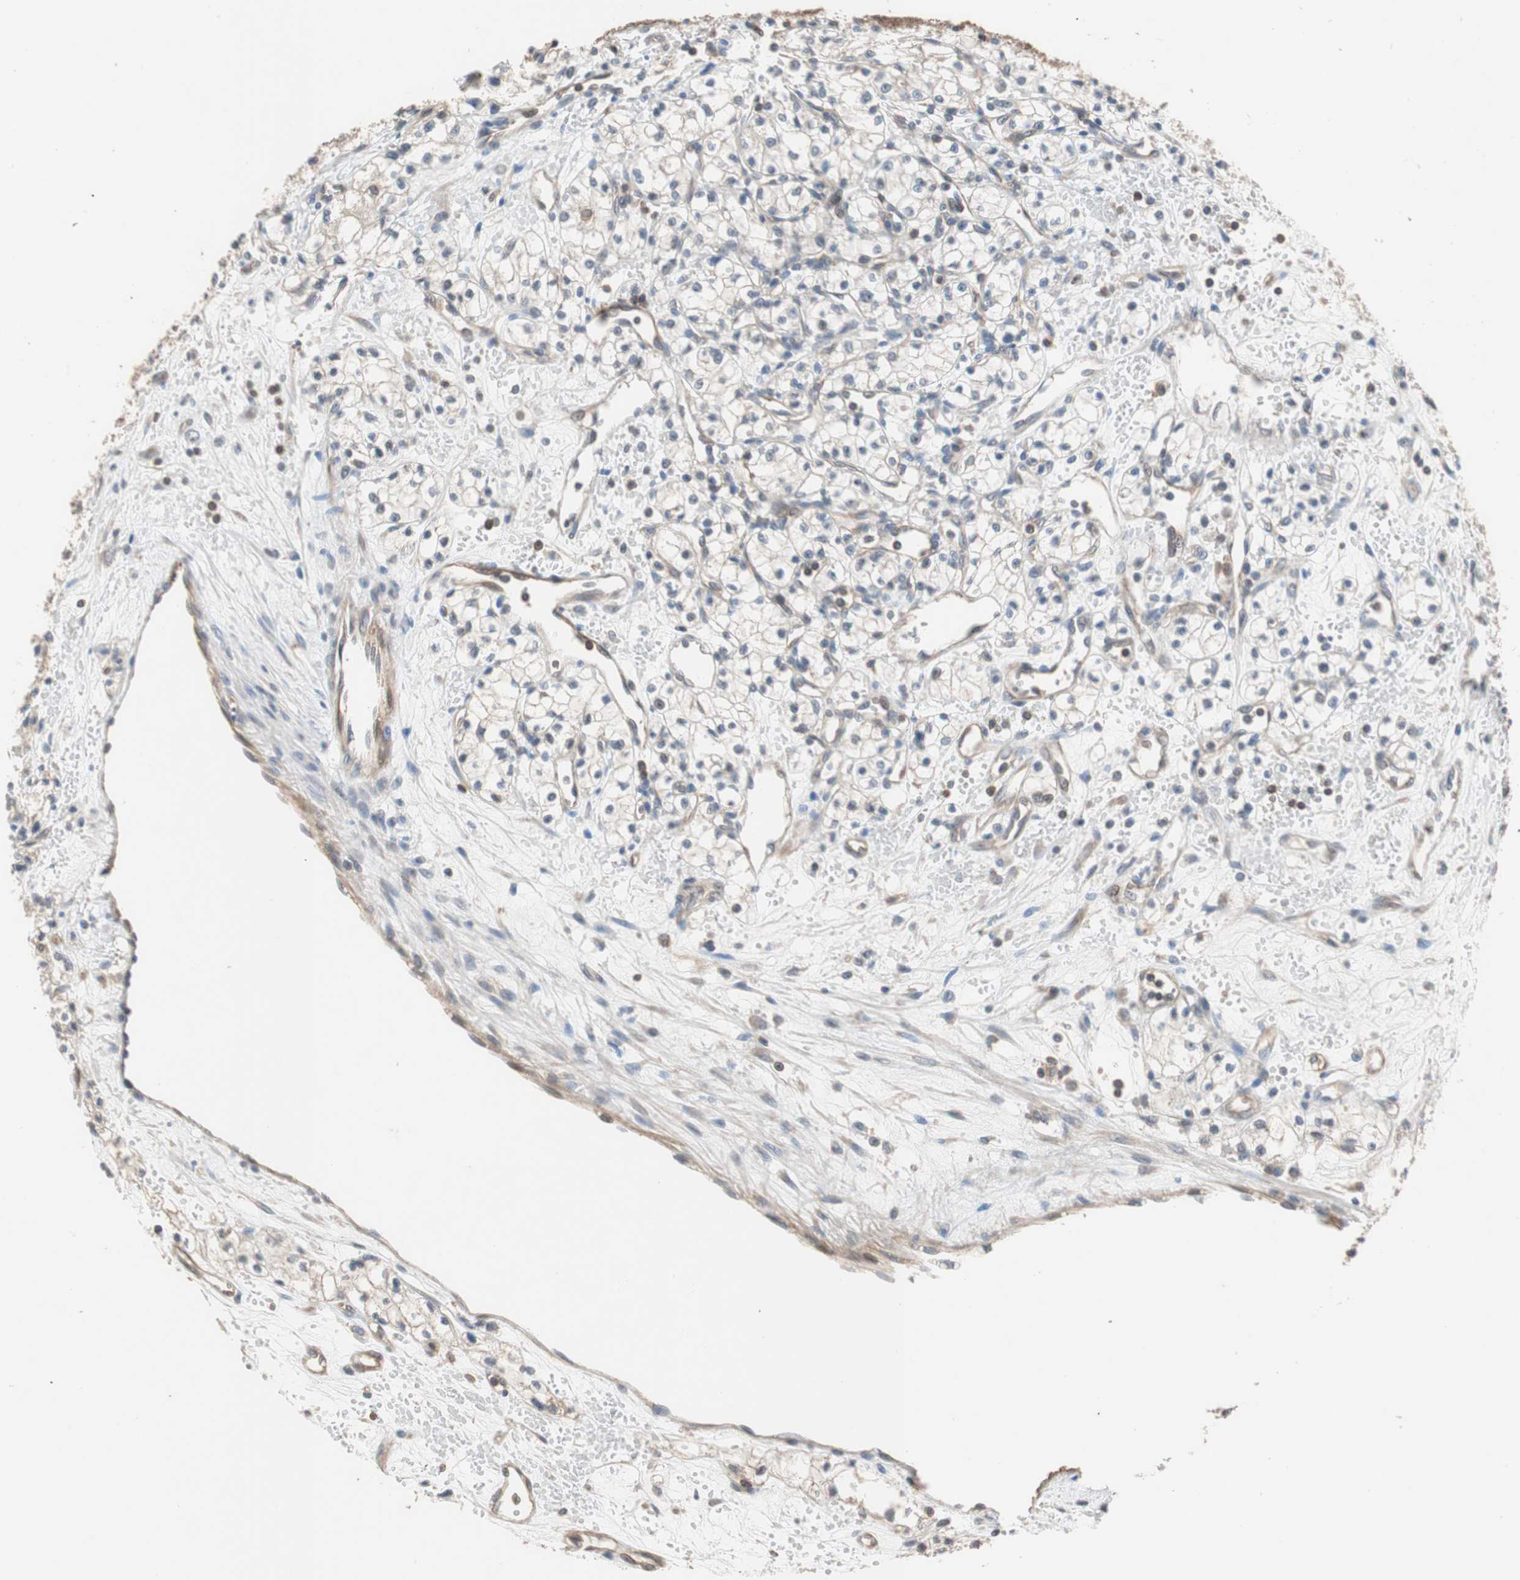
{"staining": {"intensity": "weak", "quantity": "25%-75%", "location": "cytoplasmic/membranous"}, "tissue": "renal cancer", "cell_type": "Tumor cells", "image_type": "cancer", "snomed": [{"axis": "morphology", "description": "Normal tissue, NOS"}, {"axis": "morphology", "description": "Adenocarcinoma, NOS"}, {"axis": "topography", "description": "Kidney"}], "caption": "The image exhibits immunohistochemical staining of renal adenocarcinoma. There is weak cytoplasmic/membranous positivity is identified in approximately 25%-75% of tumor cells.", "gene": "MAP4K2", "patient": {"sex": "male", "age": 59}}